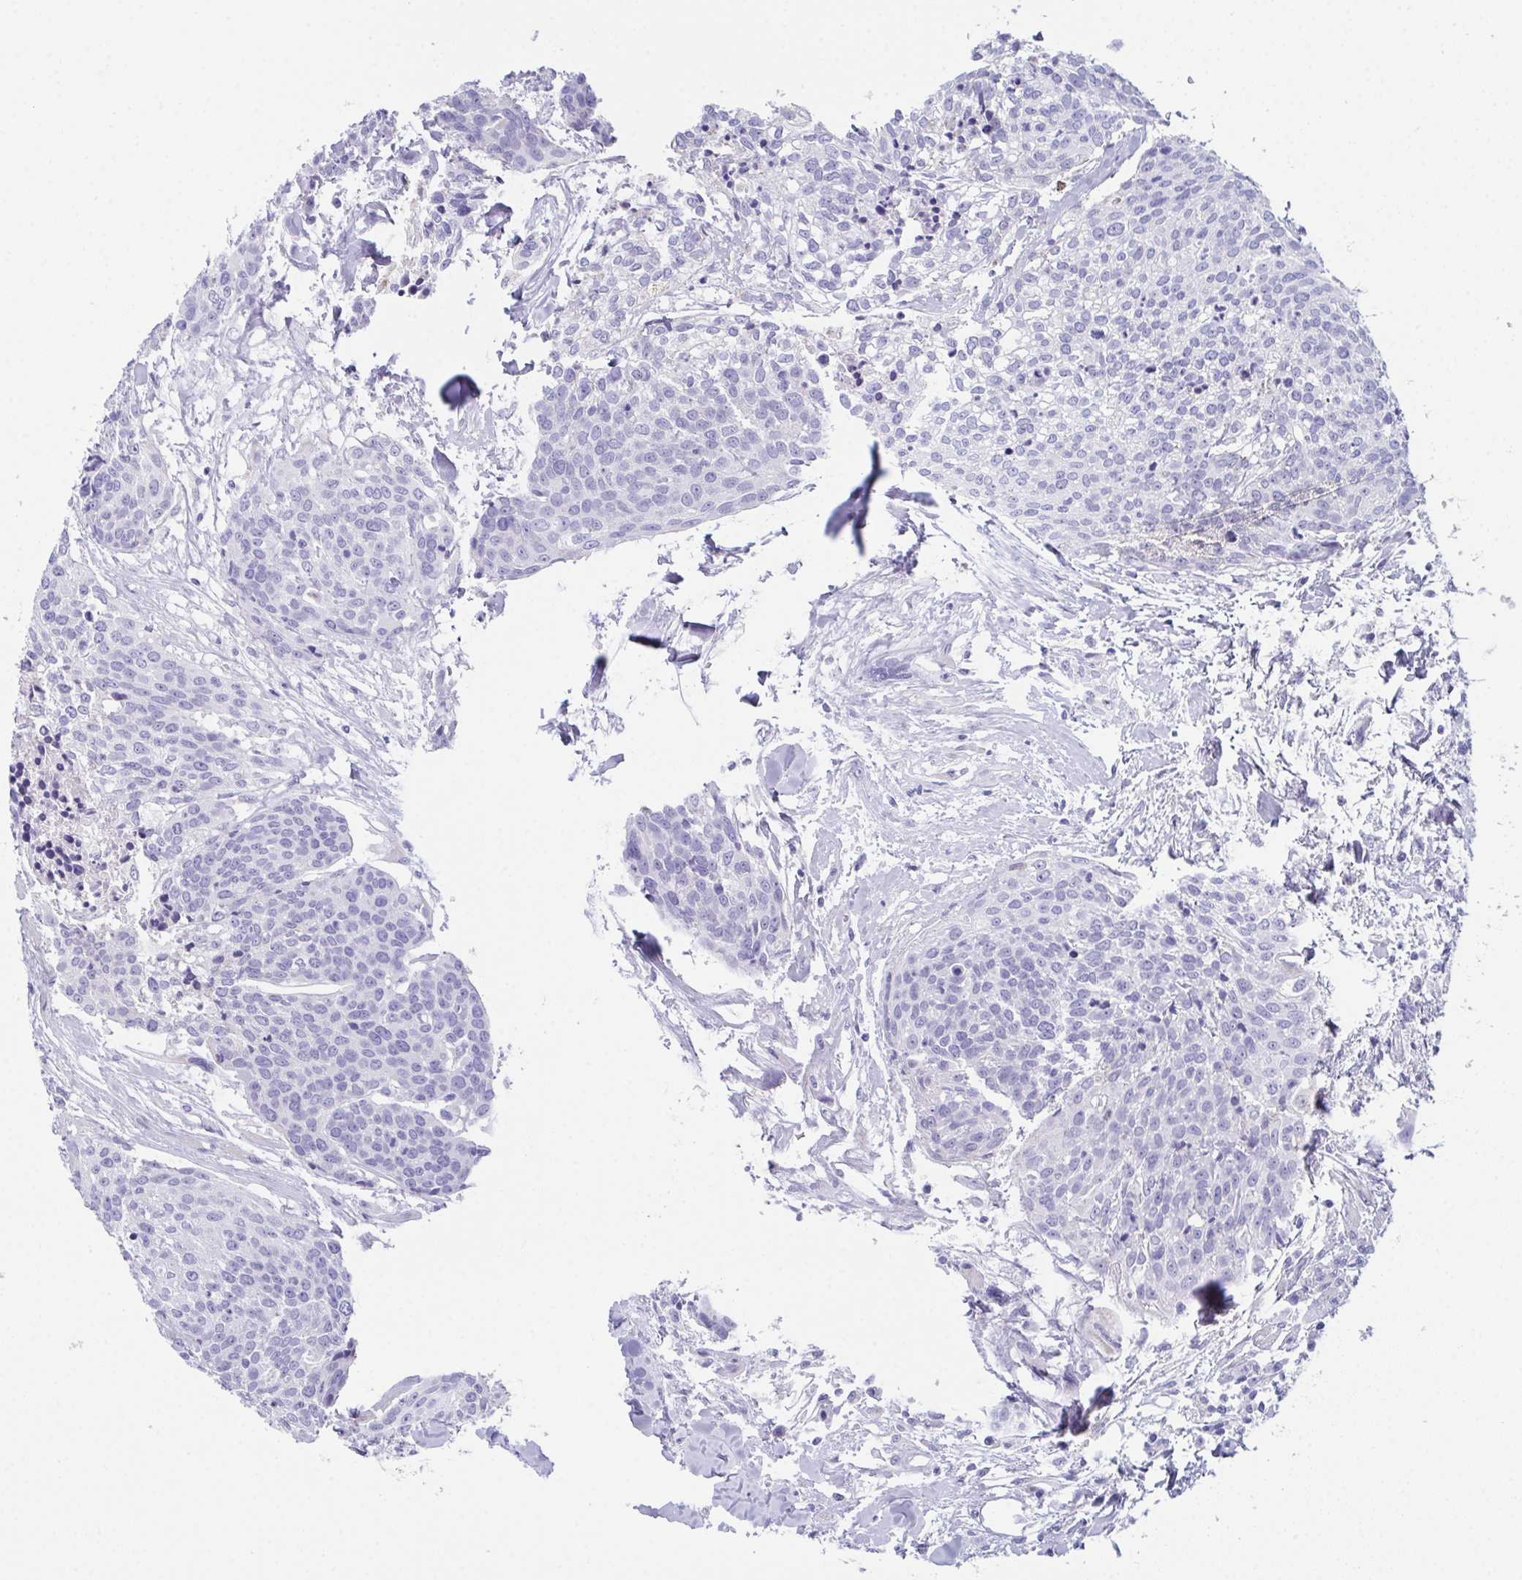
{"staining": {"intensity": "negative", "quantity": "none", "location": "none"}, "tissue": "head and neck cancer", "cell_type": "Tumor cells", "image_type": "cancer", "snomed": [{"axis": "morphology", "description": "Squamous cell carcinoma, NOS"}, {"axis": "topography", "description": "Oral tissue"}, {"axis": "topography", "description": "Head-Neck"}], "caption": "Squamous cell carcinoma (head and neck) was stained to show a protein in brown. There is no significant positivity in tumor cells.", "gene": "TEX19", "patient": {"sex": "male", "age": 64}}